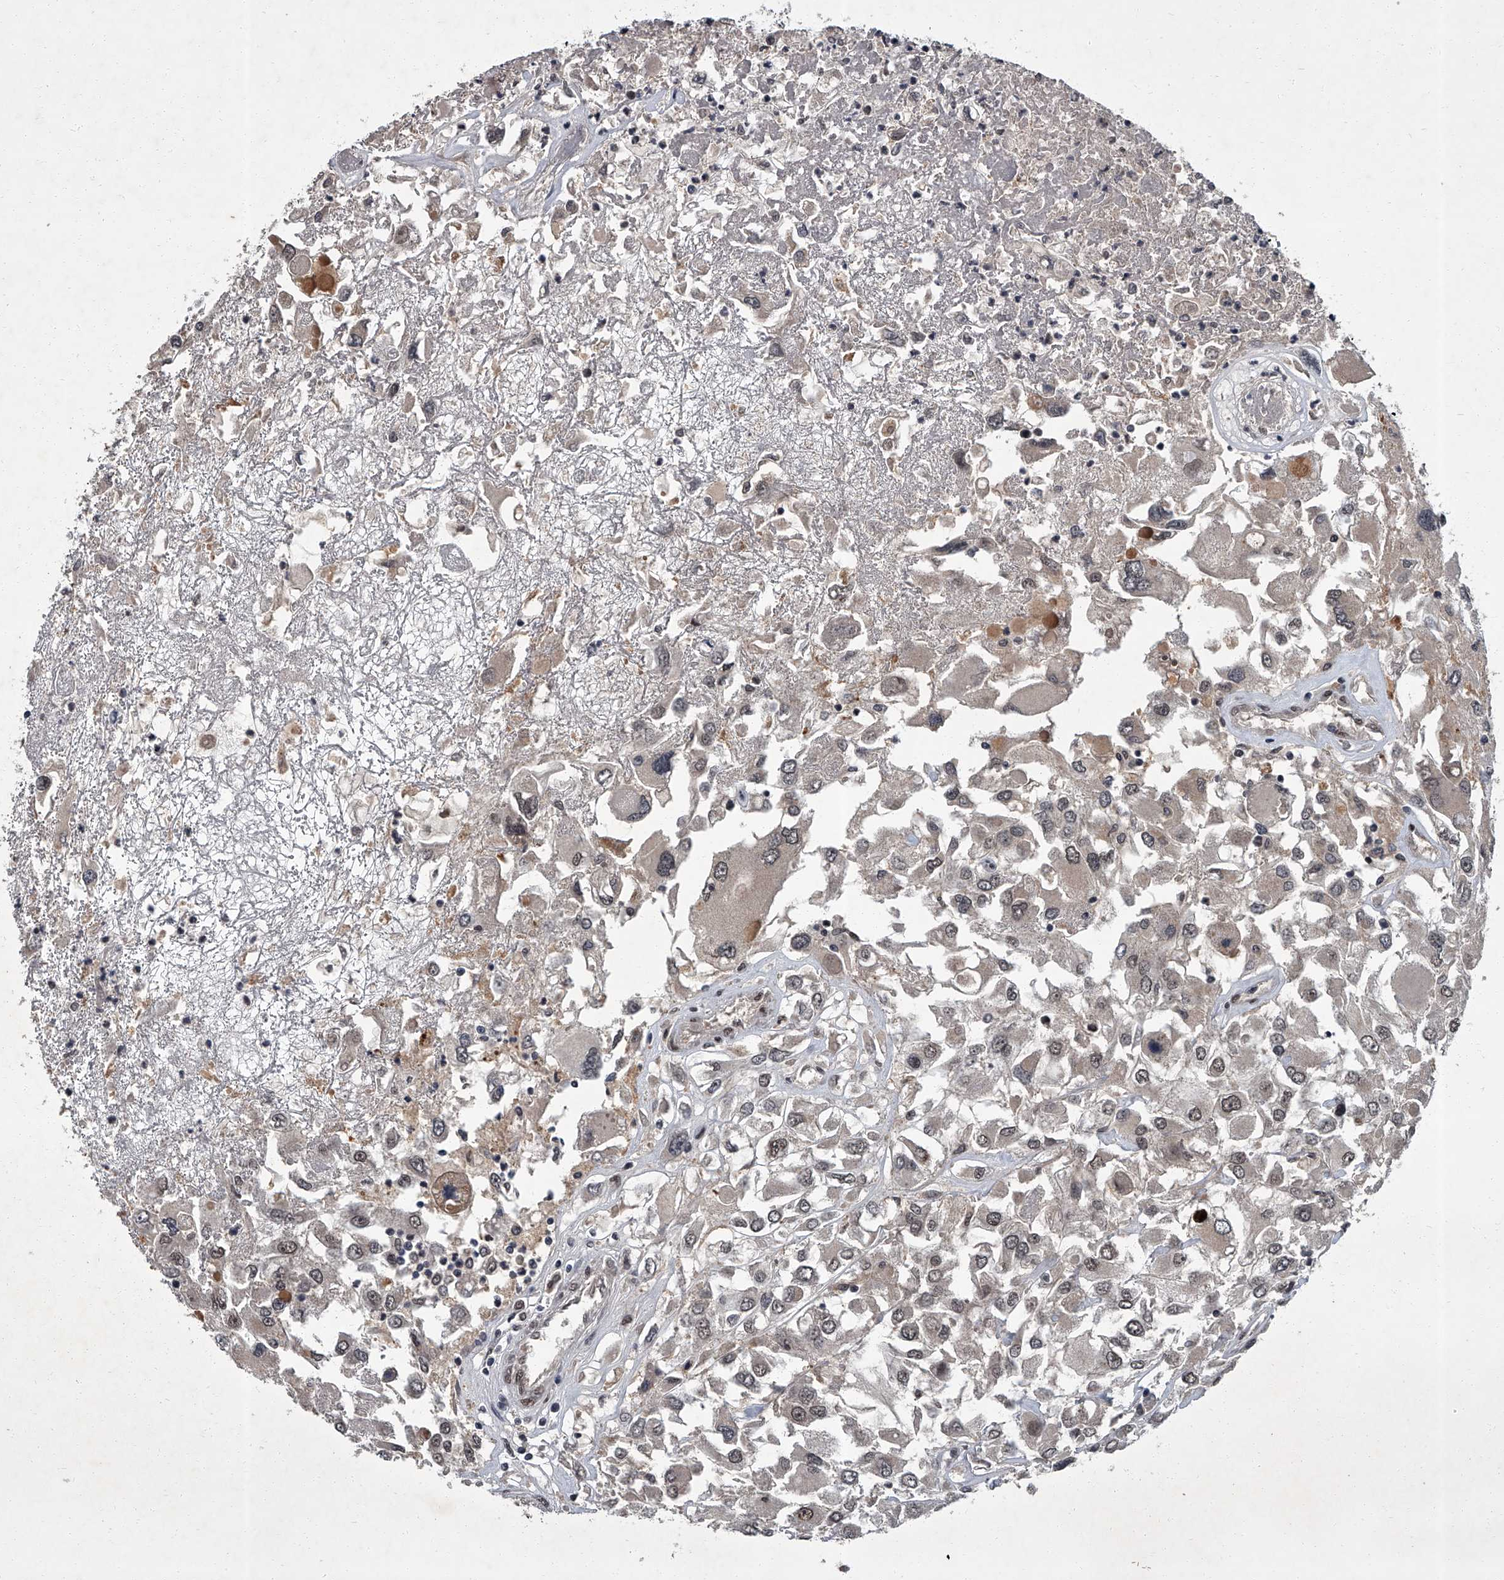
{"staining": {"intensity": "weak", "quantity": "25%-75%", "location": "nuclear"}, "tissue": "renal cancer", "cell_type": "Tumor cells", "image_type": "cancer", "snomed": [{"axis": "morphology", "description": "Adenocarcinoma, NOS"}, {"axis": "topography", "description": "Kidney"}], "caption": "Weak nuclear protein expression is identified in approximately 25%-75% of tumor cells in adenocarcinoma (renal). The staining is performed using DAB brown chromogen to label protein expression. The nuclei are counter-stained blue using hematoxylin.", "gene": "ZNF518B", "patient": {"sex": "female", "age": 52}}